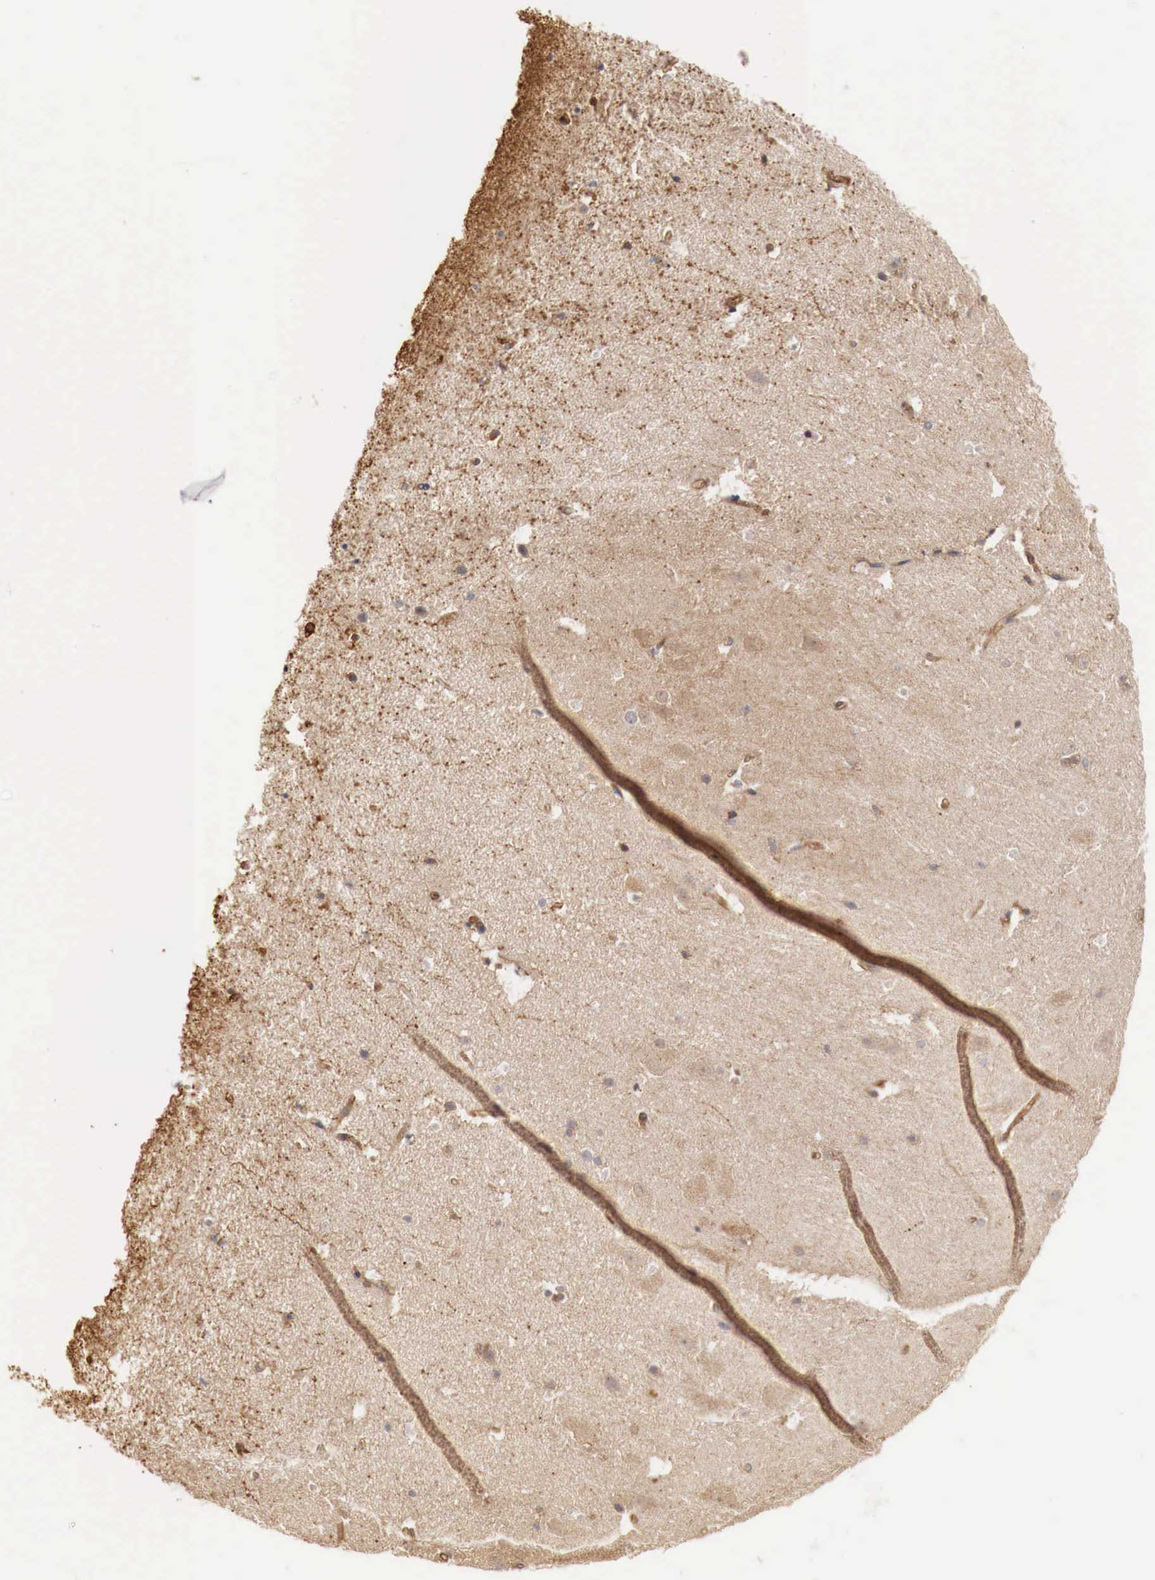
{"staining": {"intensity": "moderate", "quantity": ">75%", "location": "cytoplasmic/membranous"}, "tissue": "hippocampus", "cell_type": "Glial cells", "image_type": "normal", "snomed": [{"axis": "morphology", "description": "Normal tissue, NOS"}, {"axis": "topography", "description": "Hippocampus"}], "caption": "Hippocampus stained for a protein (brown) displays moderate cytoplasmic/membranous positive positivity in approximately >75% of glial cells.", "gene": "ARMCX4", "patient": {"sex": "male", "age": 45}}